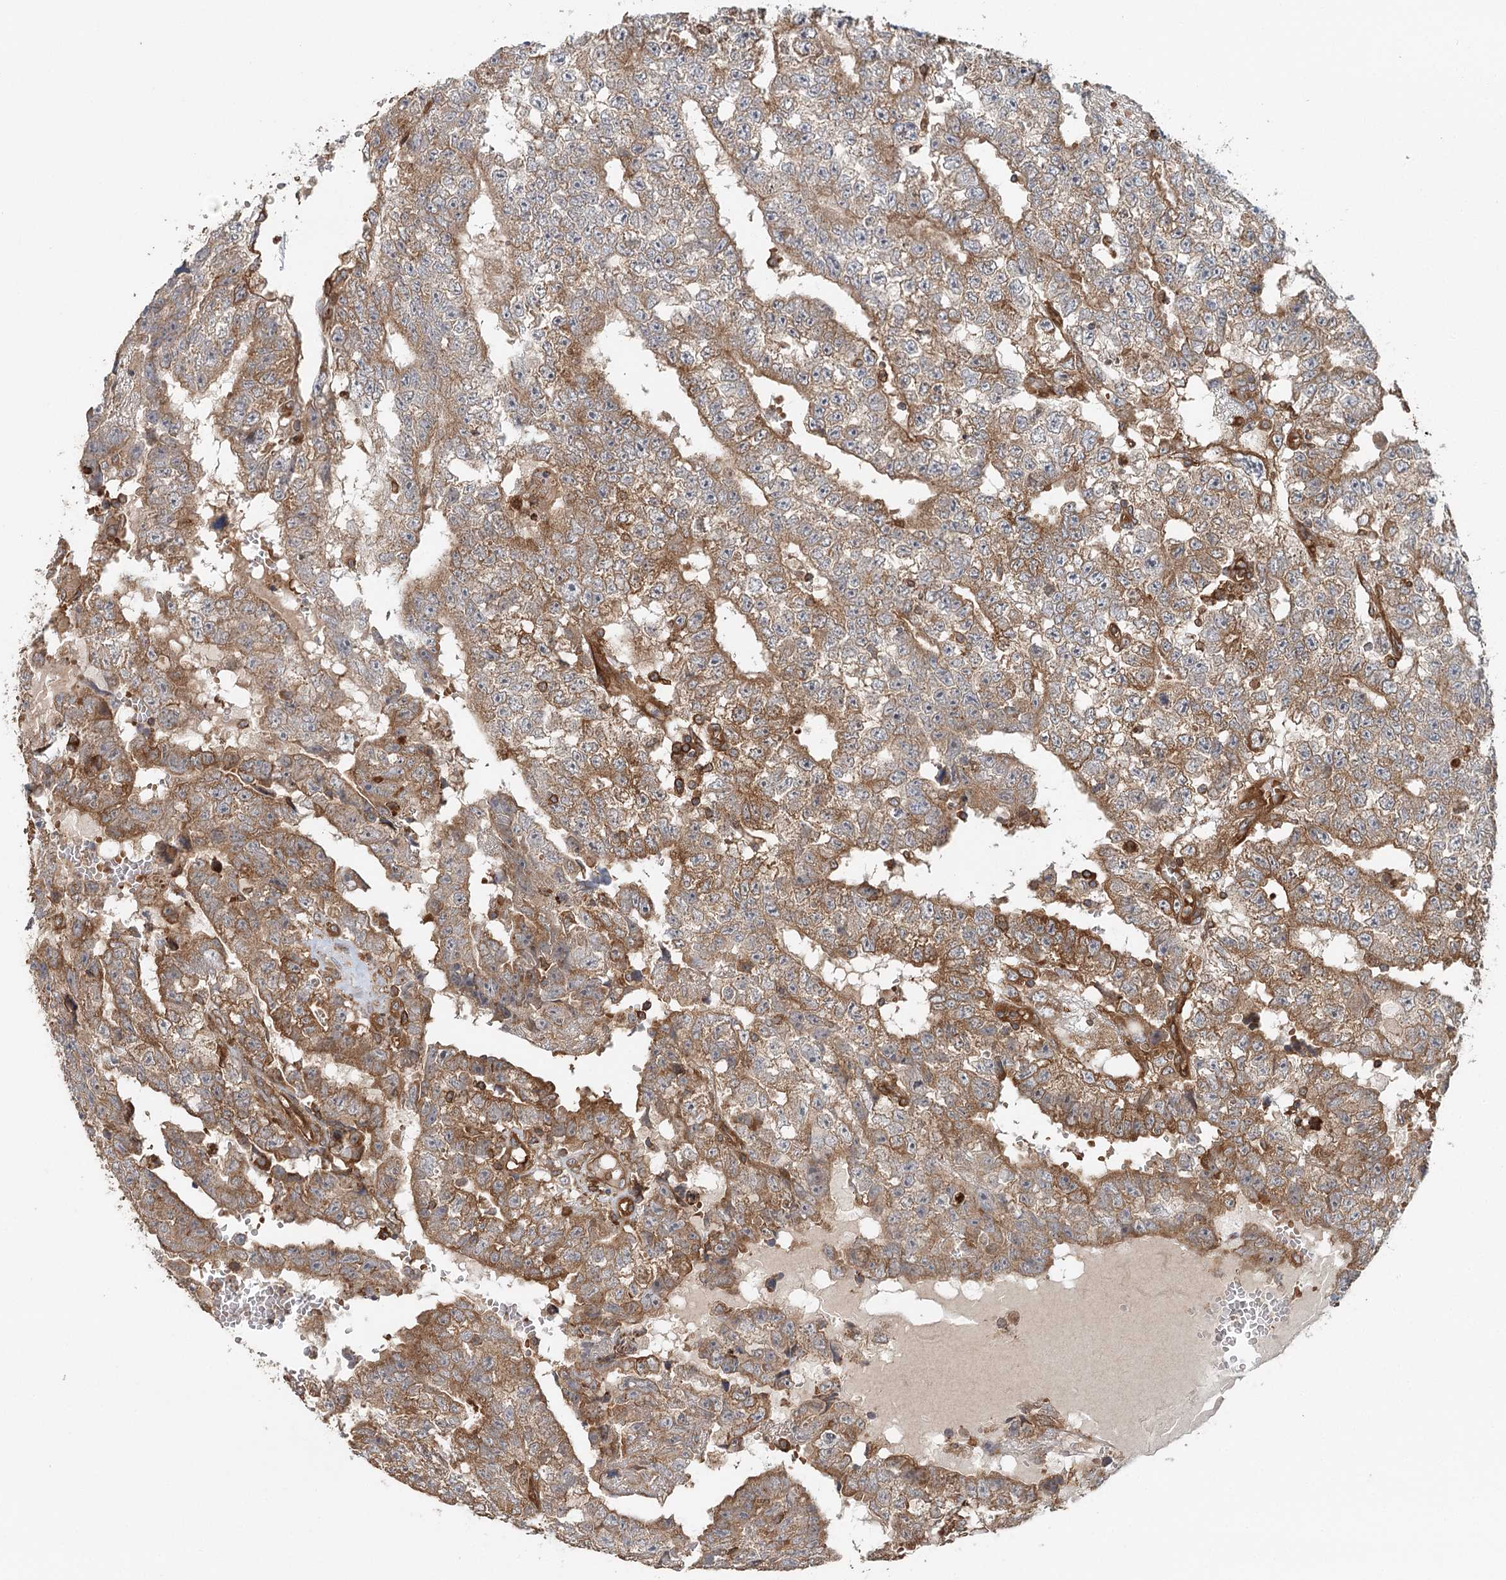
{"staining": {"intensity": "moderate", "quantity": ">75%", "location": "cytoplasmic/membranous"}, "tissue": "testis cancer", "cell_type": "Tumor cells", "image_type": "cancer", "snomed": [{"axis": "morphology", "description": "Carcinoma, Embryonal, NOS"}, {"axis": "topography", "description": "Testis"}], "caption": "Testis embryonal carcinoma stained for a protein displays moderate cytoplasmic/membranous positivity in tumor cells.", "gene": "PAIP2", "patient": {"sex": "male", "age": 25}}